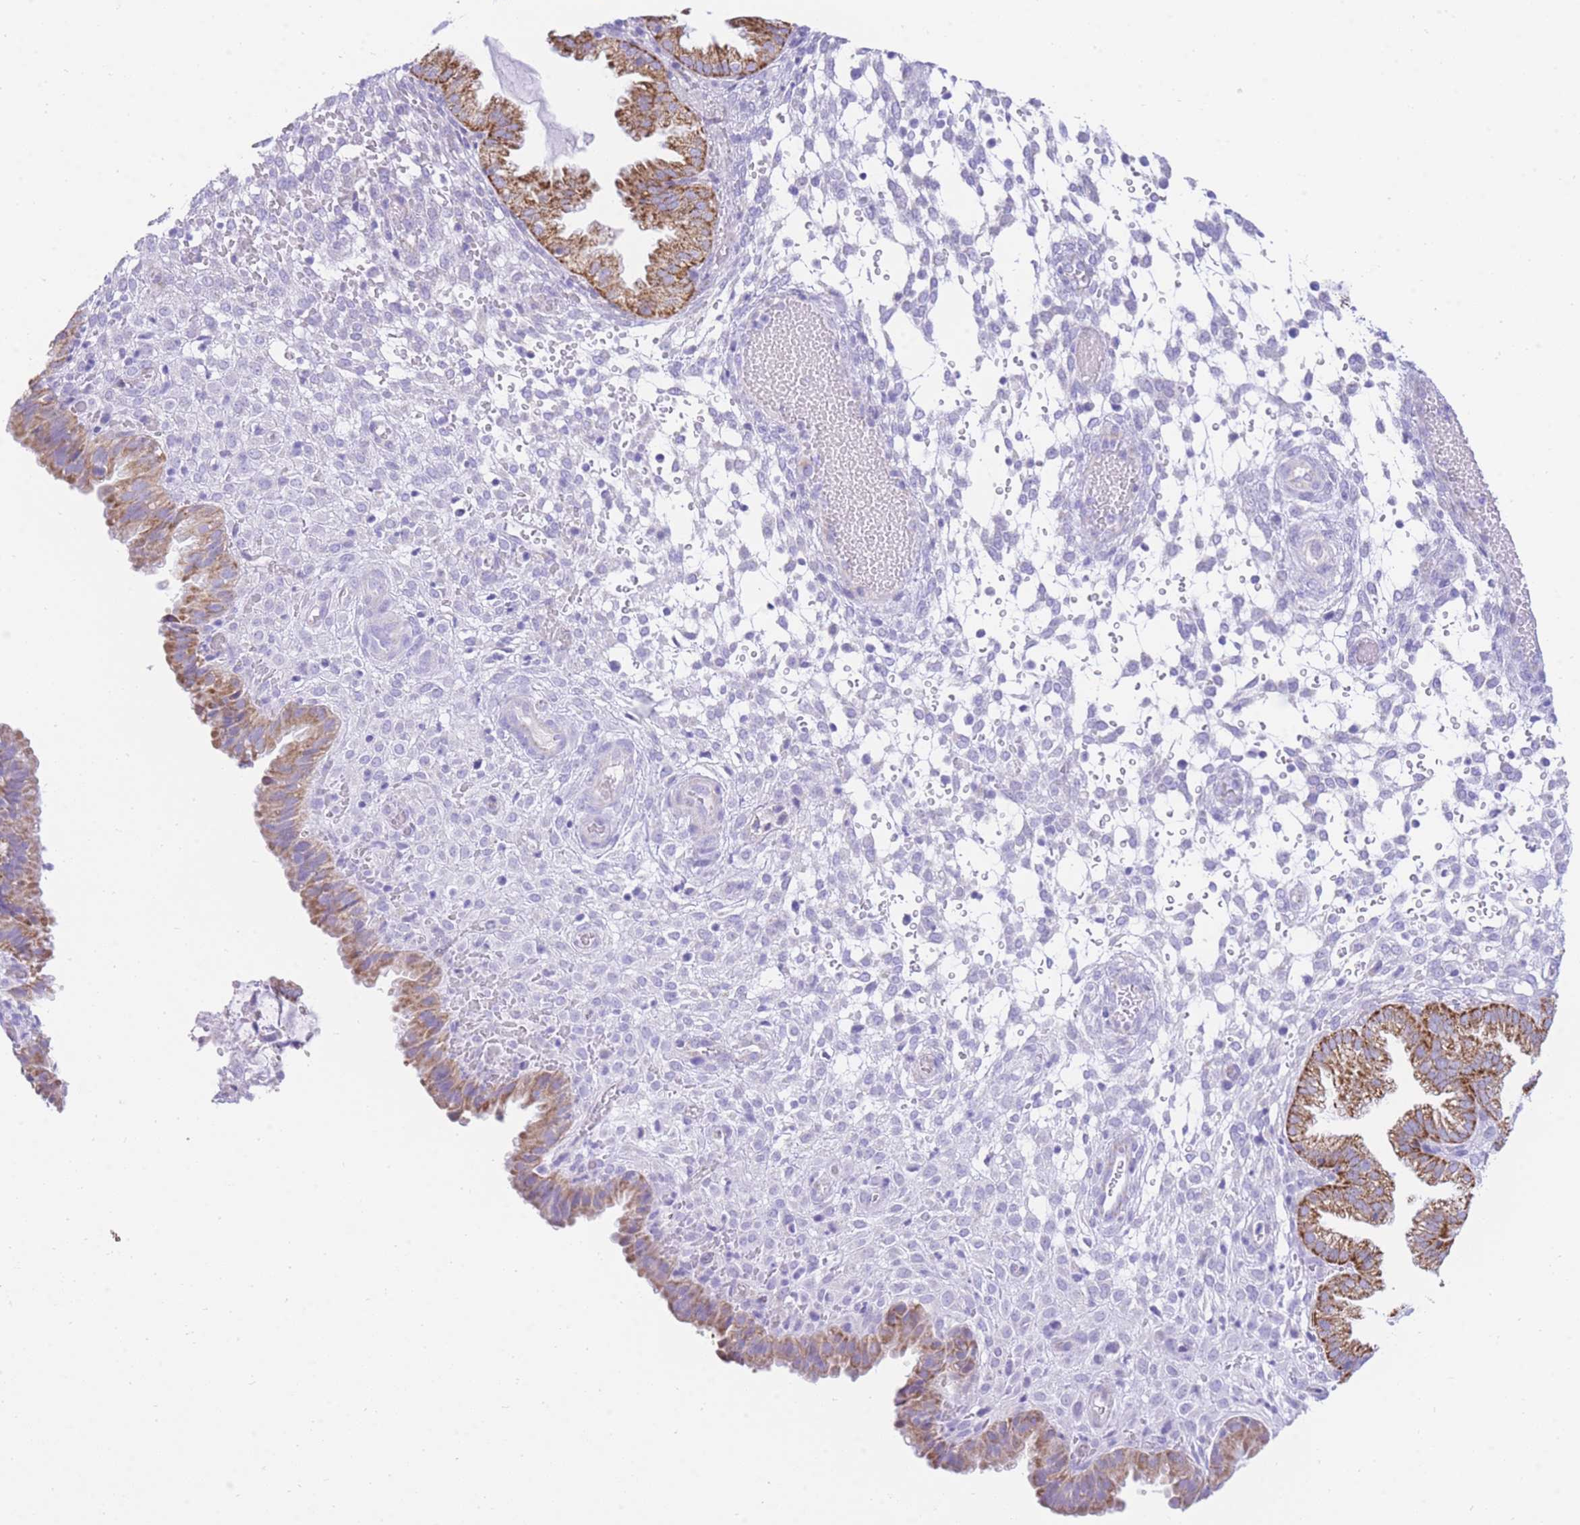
{"staining": {"intensity": "negative", "quantity": "none", "location": "none"}, "tissue": "endometrium", "cell_type": "Cells in endometrial stroma", "image_type": "normal", "snomed": [{"axis": "morphology", "description": "Normal tissue, NOS"}, {"axis": "topography", "description": "Endometrium"}], "caption": "A high-resolution image shows immunohistochemistry (IHC) staining of unremarkable endometrium, which exhibits no significant positivity in cells in endometrial stroma. (DAB immunohistochemistry with hematoxylin counter stain).", "gene": "ACSM4", "patient": {"sex": "female", "age": 33}}